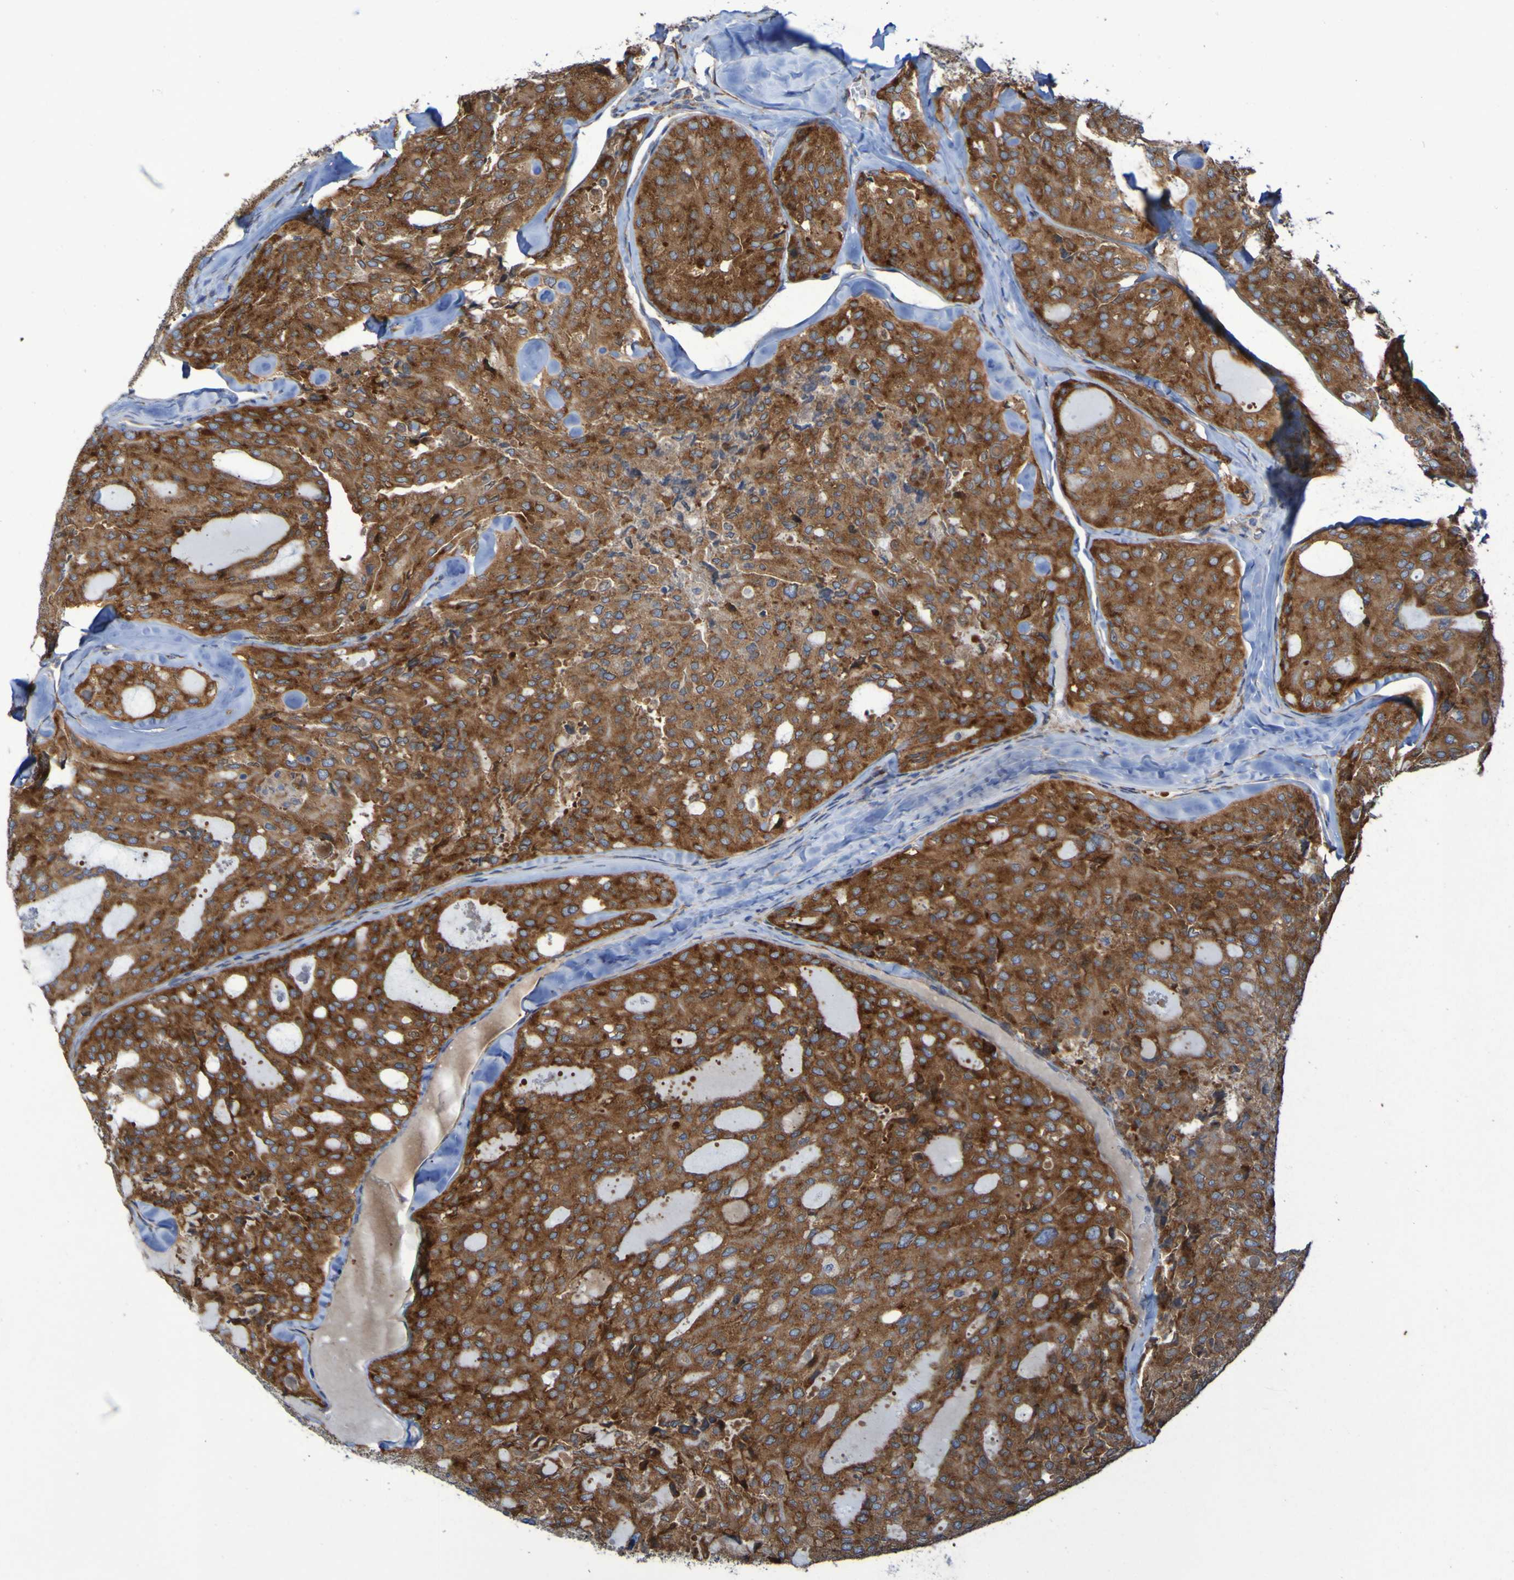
{"staining": {"intensity": "strong", "quantity": ">75%", "location": "cytoplasmic/membranous"}, "tissue": "thyroid cancer", "cell_type": "Tumor cells", "image_type": "cancer", "snomed": [{"axis": "morphology", "description": "Follicular adenoma carcinoma, NOS"}, {"axis": "topography", "description": "Thyroid gland"}], "caption": "Follicular adenoma carcinoma (thyroid) tissue demonstrates strong cytoplasmic/membranous staining in approximately >75% of tumor cells, visualized by immunohistochemistry.", "gene": "FKBP3", "patient": {"sex": "male", "age": 75}}